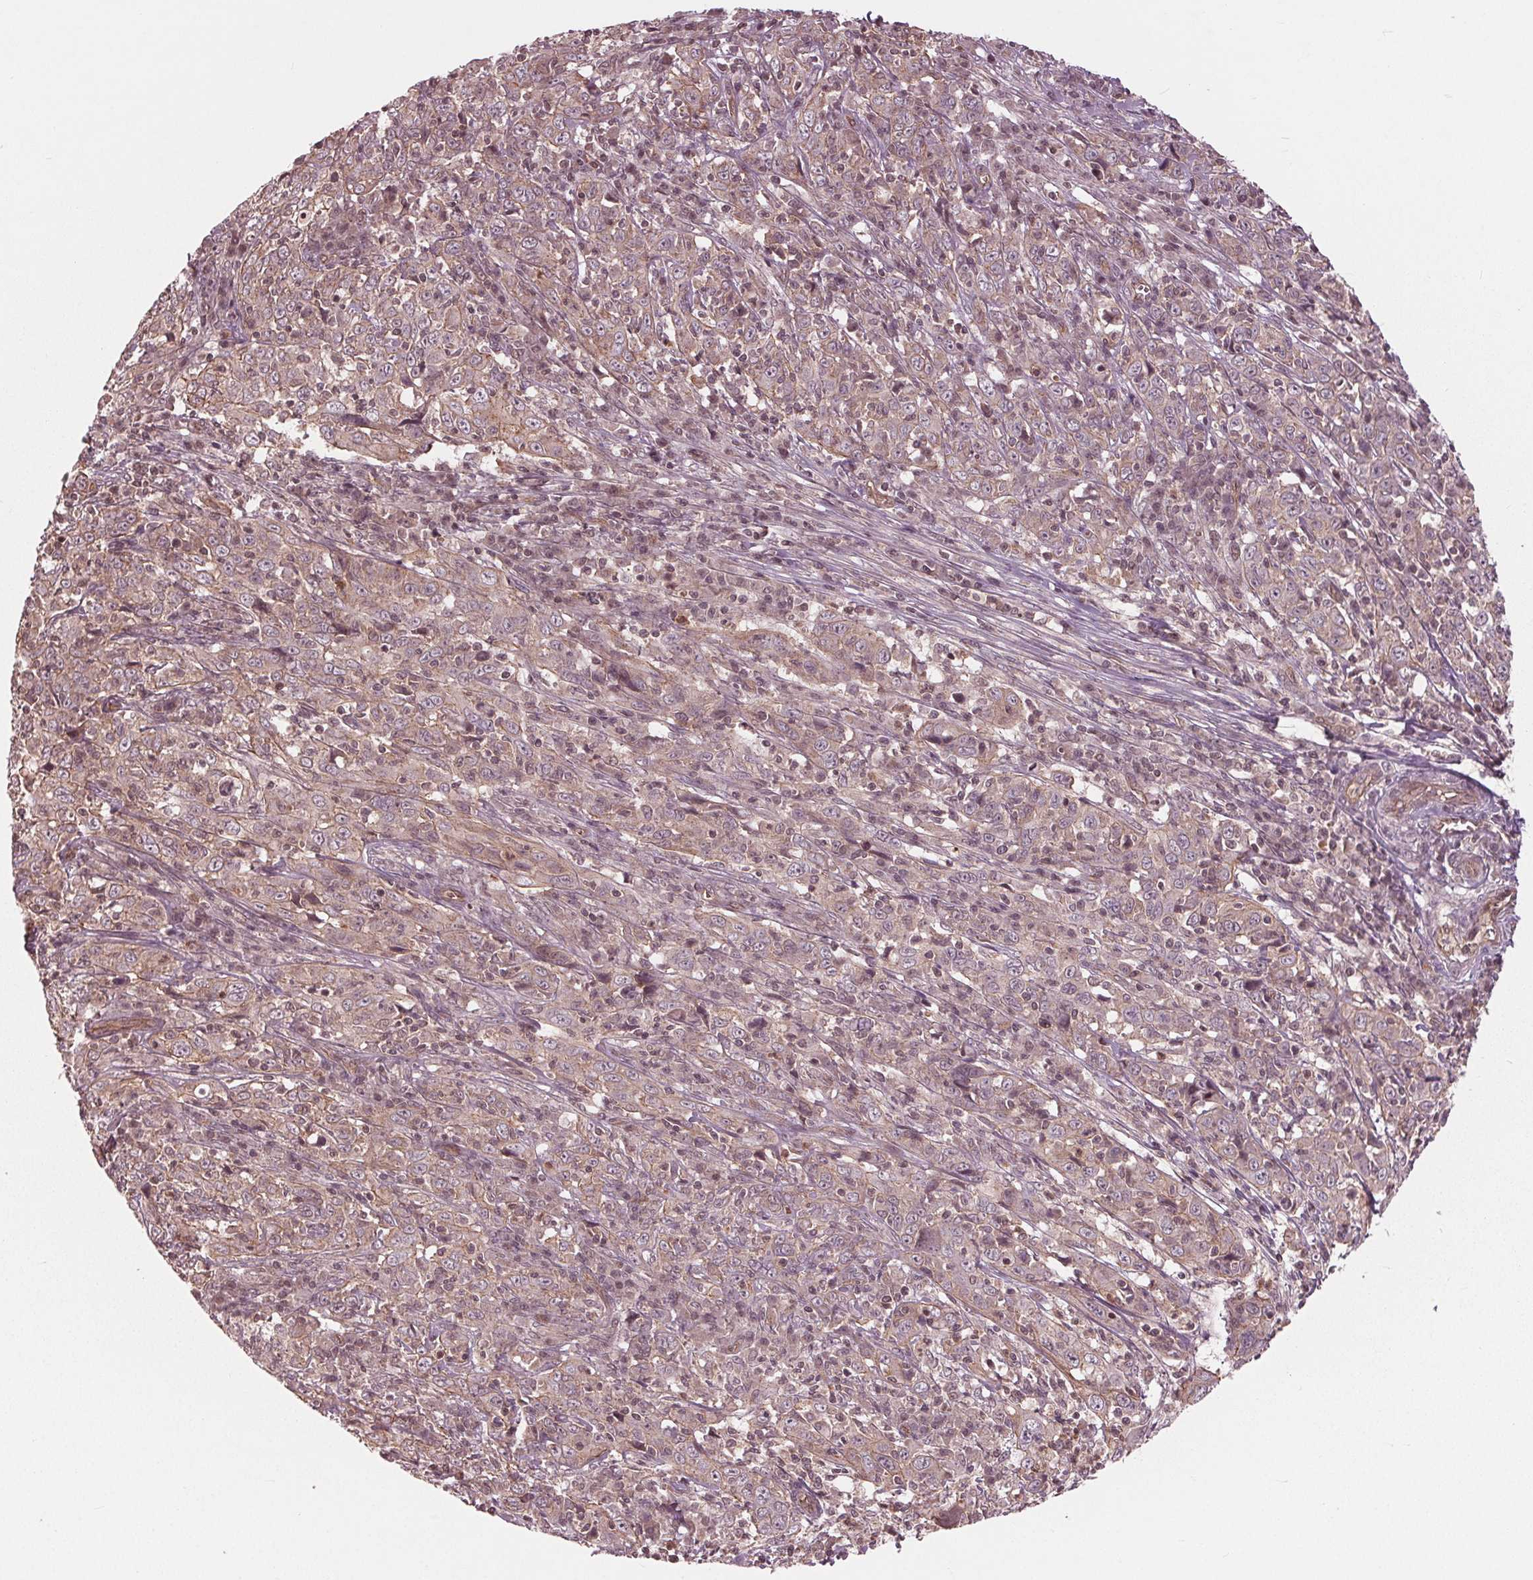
{"staining": {"intensity": "weak", "quantity": ">75%", "location": "cytoplasmic/membranous"}, "tissue": "cervical cancer", "cell_type": "Tumor cells", "image_type": "cancer", "snomed": [{"axis": "morphology", "description": "Squamous cell carcinoma, NOS"}, {"axis": "topography", "description": "Cervix"}], "caption": "Squamous cell carcinoma (cervical) tissue reveals weak cytoplasmic/membranous staining in approximately >75% of tumor cells, visualized by immunohistochemistry.", "gene": "BTBD1", "patient": {"sex": "female", "age": 46}}